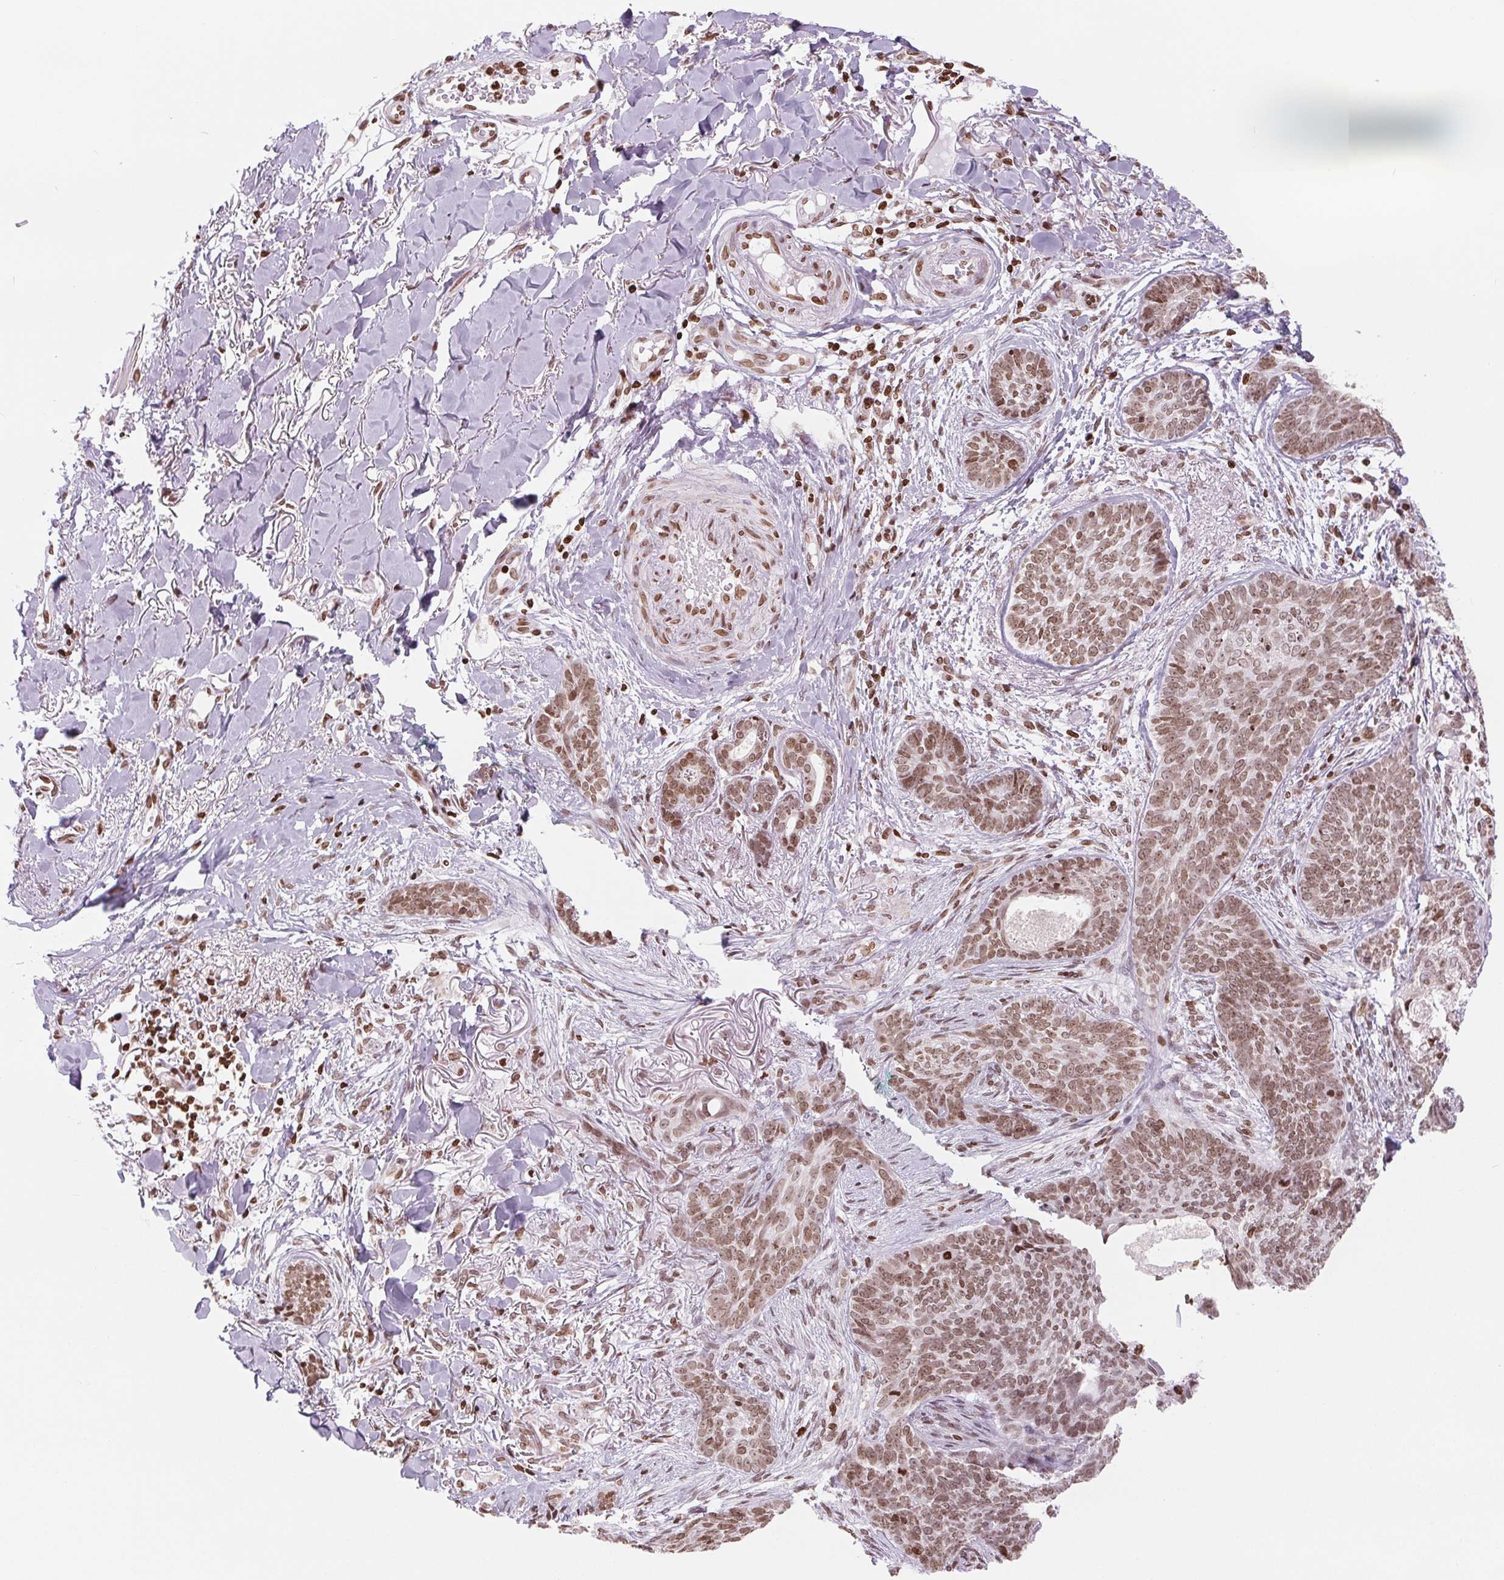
{"staining": {"intensity": "moderate", "quantity": ">75%", "location": "cytoplasmic/membranous,nuclear"}, "tissue": "skin cancer", "cell_type": "Tumor cells", "image_type": "cancer", "snomed": [{"axis": "morphology", "description": "Basal cell carcinoma"}, {"axis": "topography", "description": "Skin"}, {"axis": "topography", "description": "Skin of face"}], "caption": "A brown stain labels moderate cytoplasmic/membranous and nuclear staining of a protein in basal cell carcinoma (skin) tumor cells.", "gene": "SMIM12", "patient": {"sex": "male", "age": 88}}